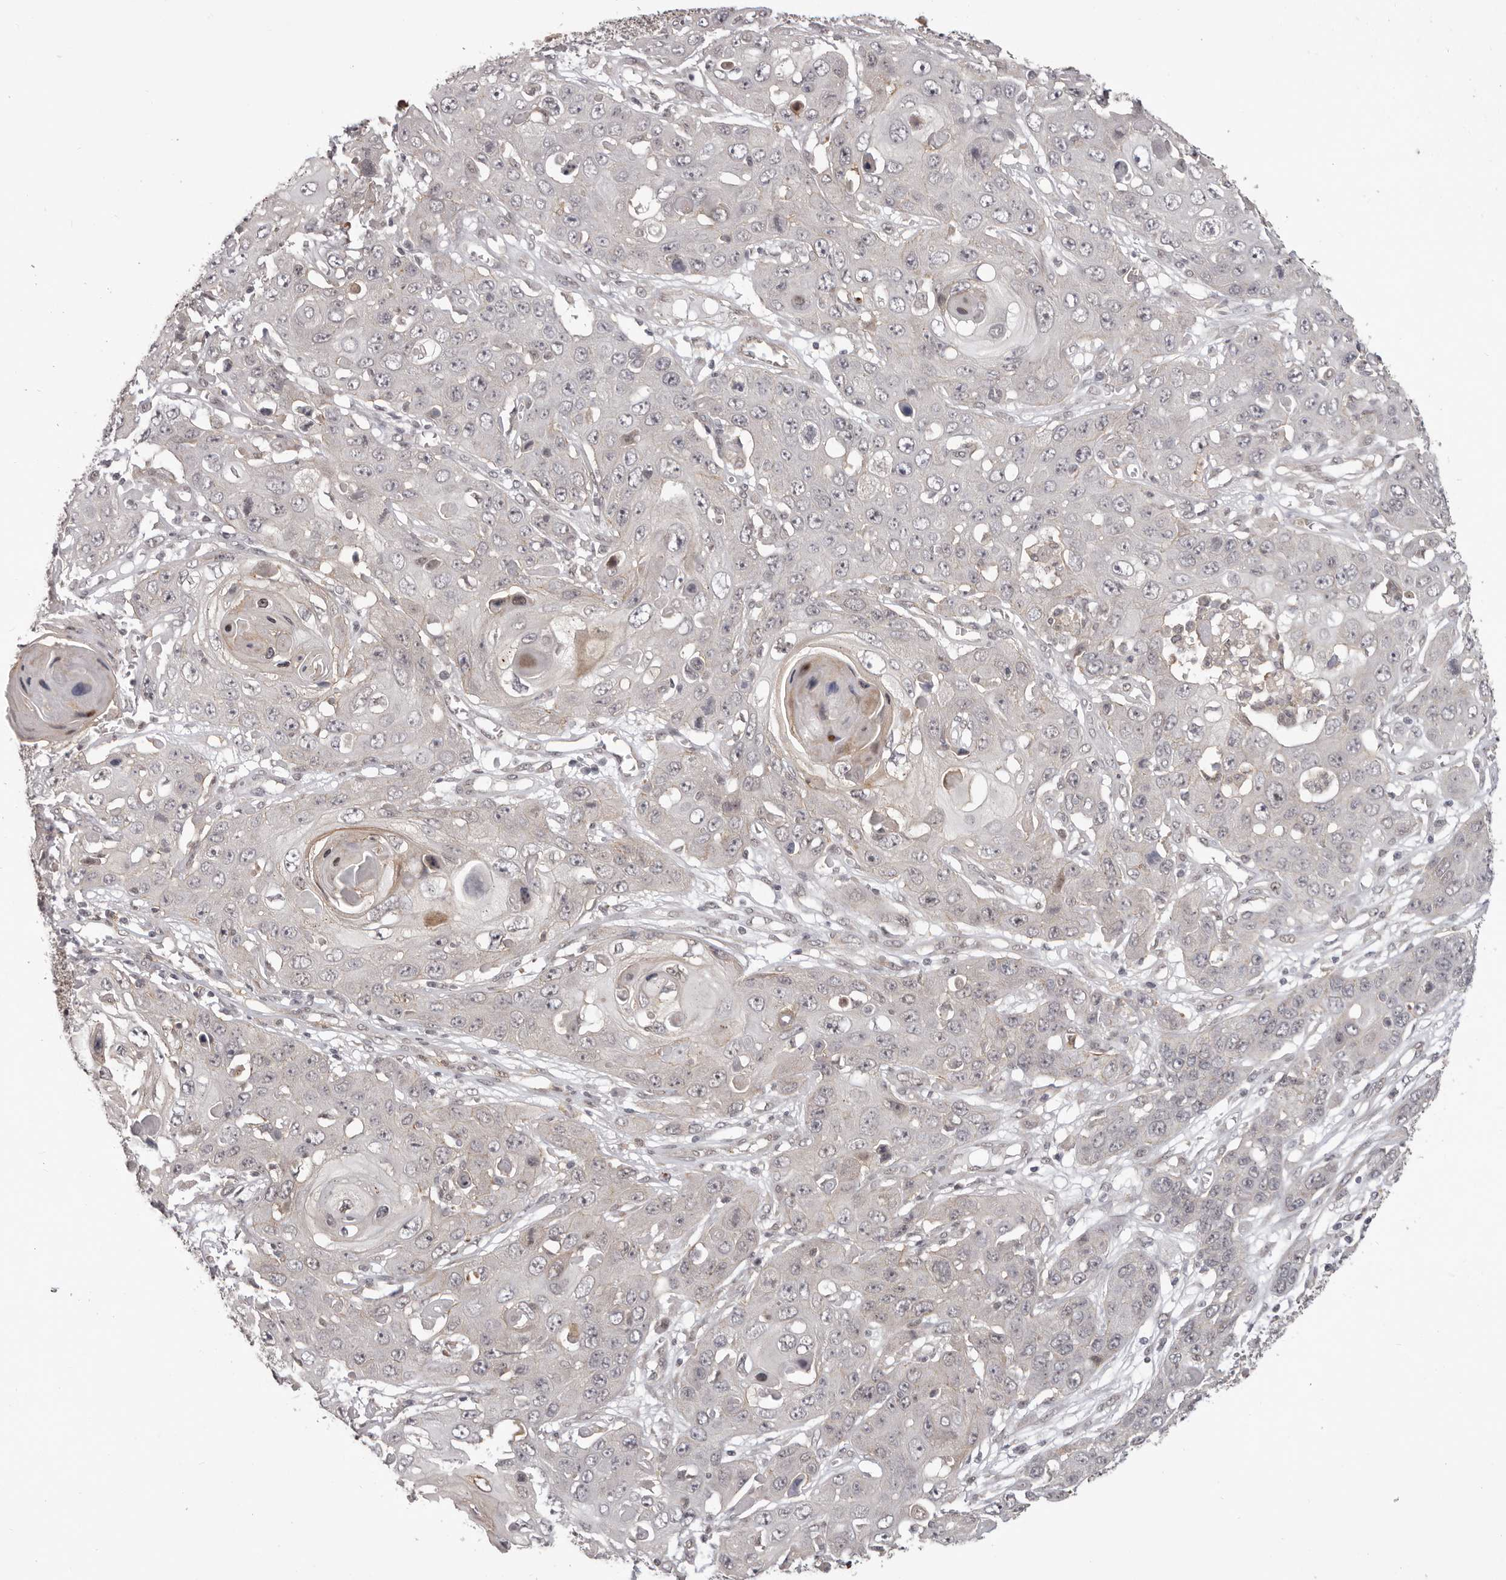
{"staining": {"intensity": "weak", "quantity": "<25%", "location": "cytoplasmic/membranous"}, "tissue": "skin cancer", "cell_type": "Tumor cells", "image_type": "cancer", "snomed": [{"axis": "morphology", "description": "Squamous cell carcinoma, NOS"}, {"axis": "topography", "description": "Skin"}], "caption": "Skin cancer was stained to show a protein in brown. There is no significant positivity in tumor cells. (DAB IHC with hematoxylin counter stain).", "gene": "RNF2", "patient": {"sex": "male", "age": 55}}